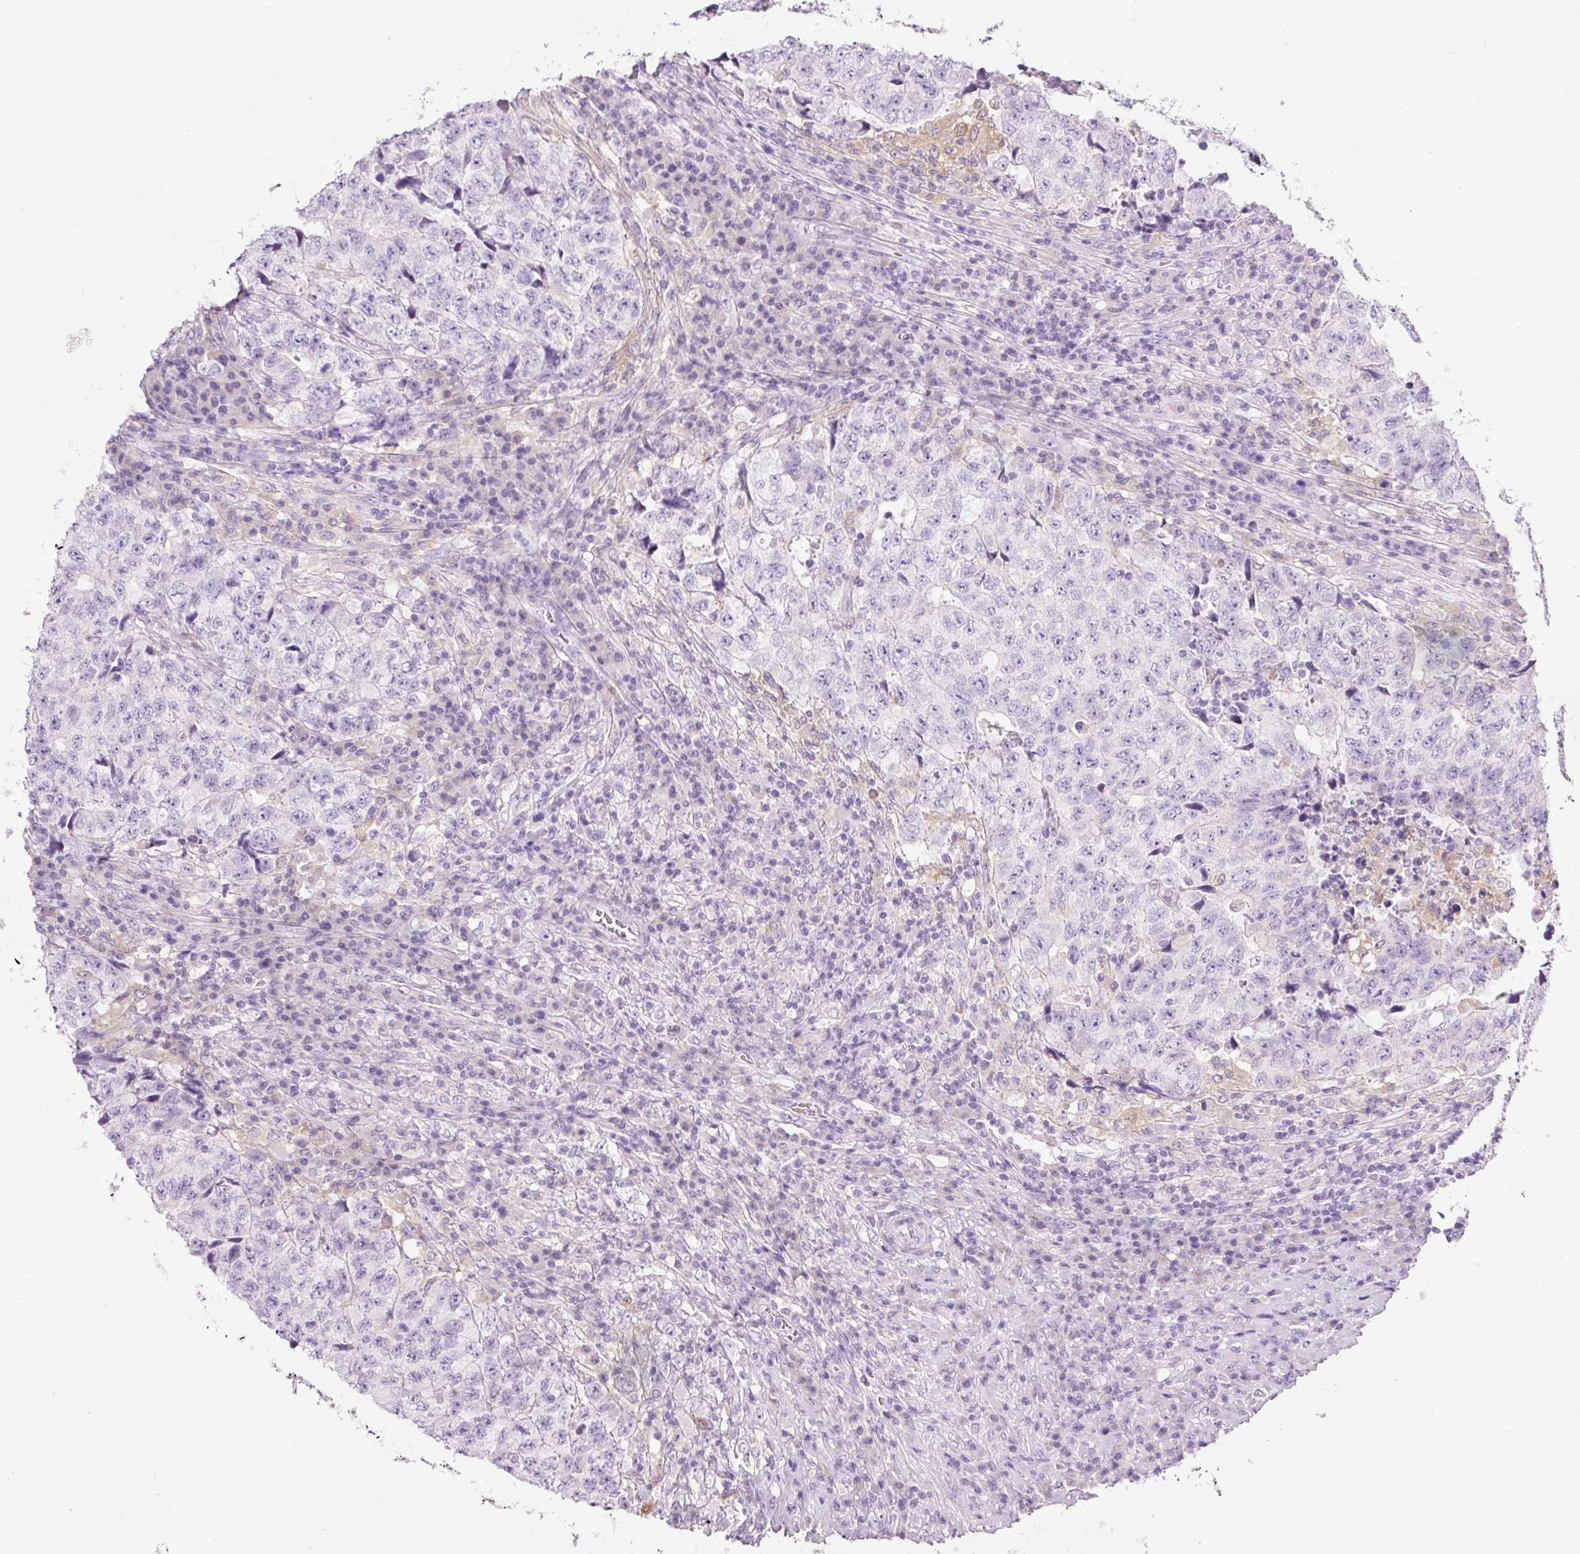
{"staining": {"intensity": "negative", "quantity": "none", "location": "none"}, "tissue": "testis cancer", "cell_type": "Tumor cells", "image_type": "cancer", "snomed": [{"axis": "morphology", "description": "Necrosis, NOS"}, {"axis": "morphology", "description": "Carcinoma, Embryonal, NOS"}, {"axis": "topography", "description": "Testis"}], "caption": "This is a image of immunohistochemistry staining of testis embryonal carcinoma, which shows no positivity in tumor cells. (Stains: DAB (3,3'-diaminobenzidine) immunohistochemistry (IHC) with hematoxylin counter stain, Microscopy: brightfield microscopy at high magnification).", "gene": "SRC", "patient": {"sex": "male", "age": 19}}